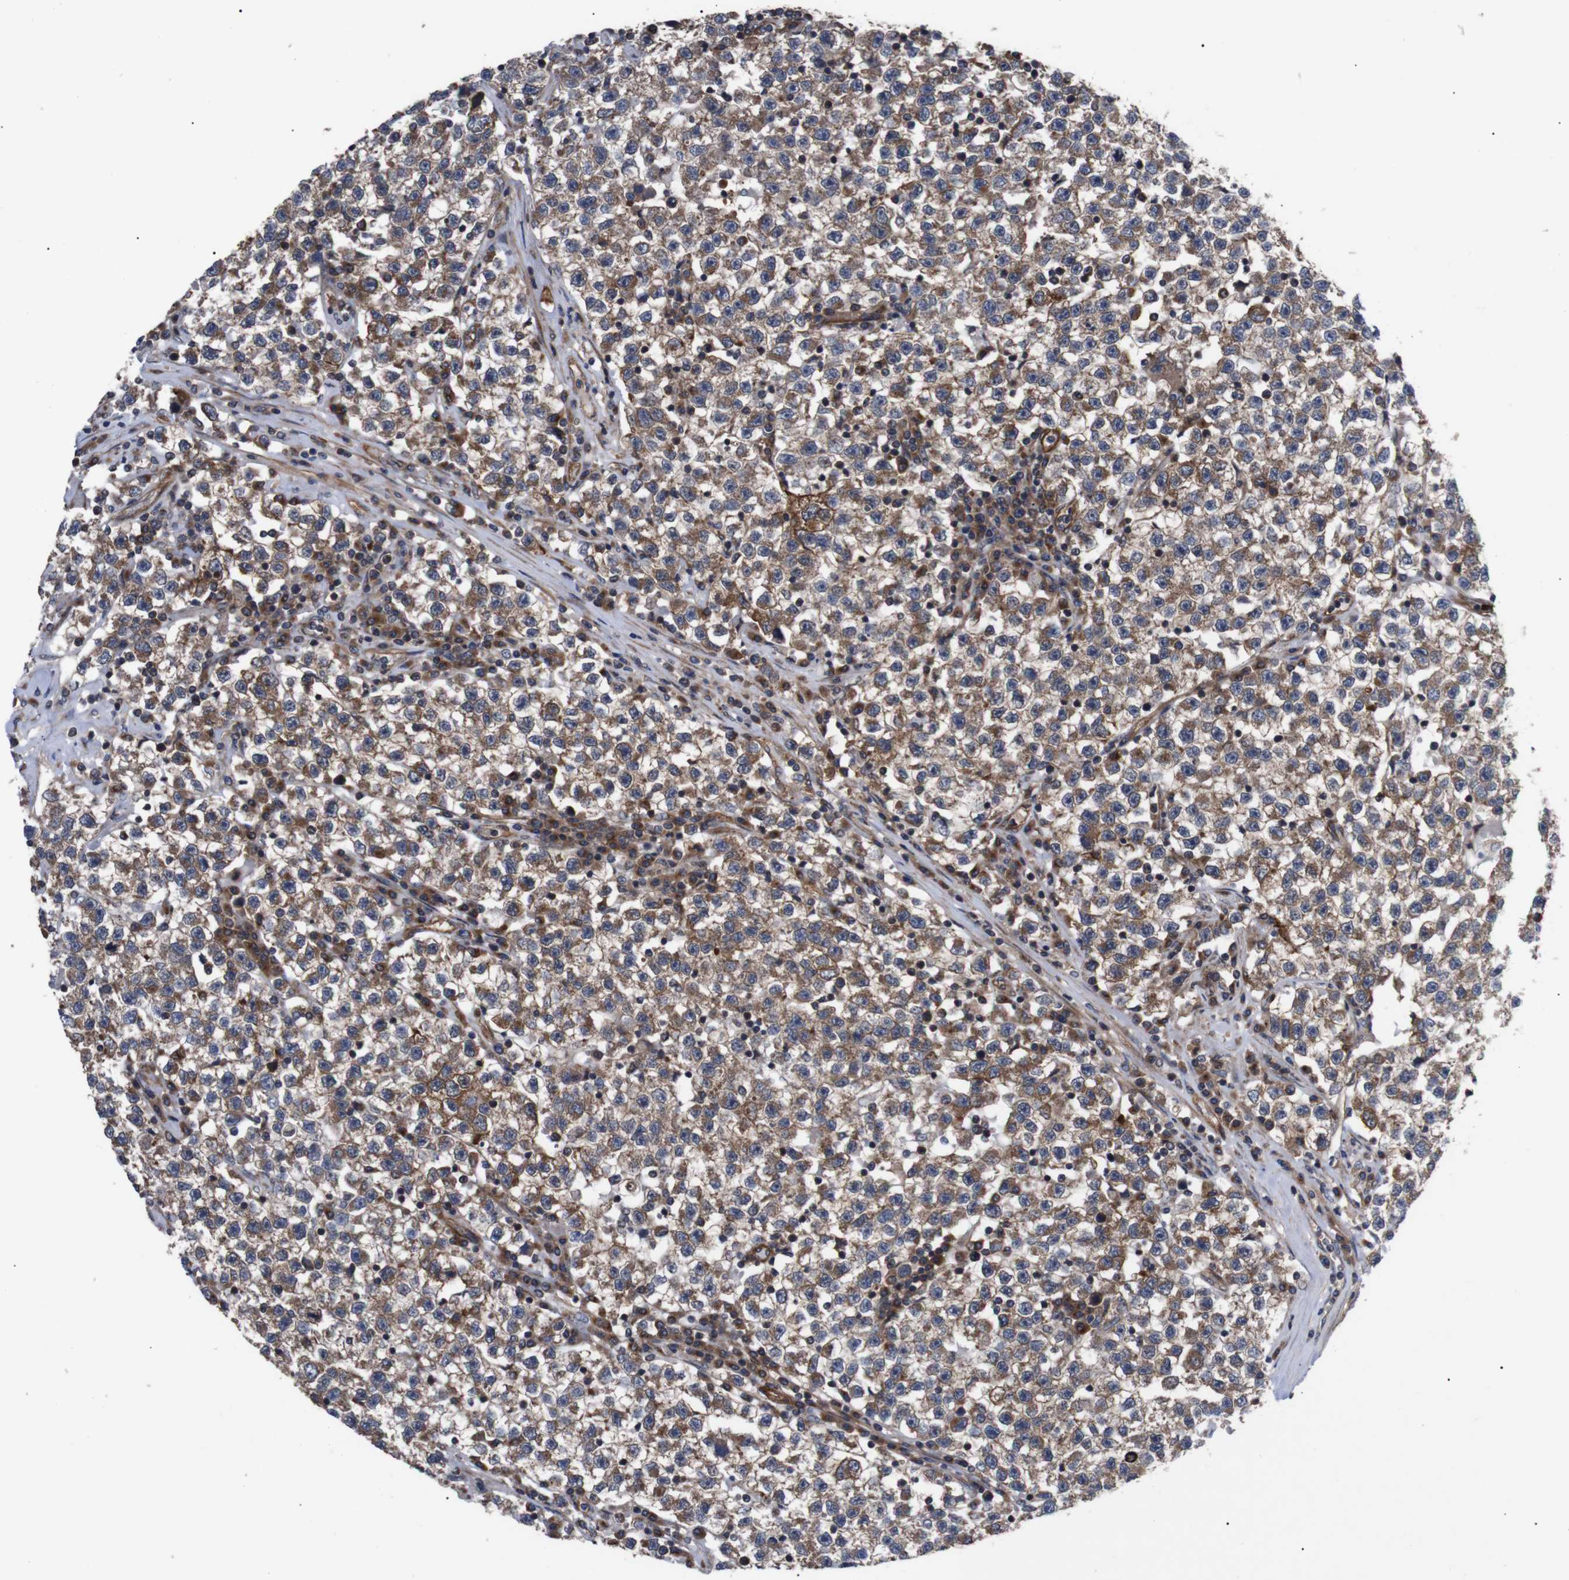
{"staining": {"intensity": "moderate", "quantity": ">75%", "location": "cytoplasmic/membranous"}, "tissue": "testis cancer", "cell_type": "Tumor cells", "image_type": "cancer", "snomed": [{"axis": "morphology", "description": "Seminoma, NOS"}, {"axis": "topography", "description": "Testis"}], "caption": "This is a photomicrograph of immunohistochemistry (IHC) staining of testis seminoma, which shows moderate staining in the cytoplasmic/membranous of tumor cells.", "gene": "PAWR", "patient": {"sex": "male", "age": 22}}